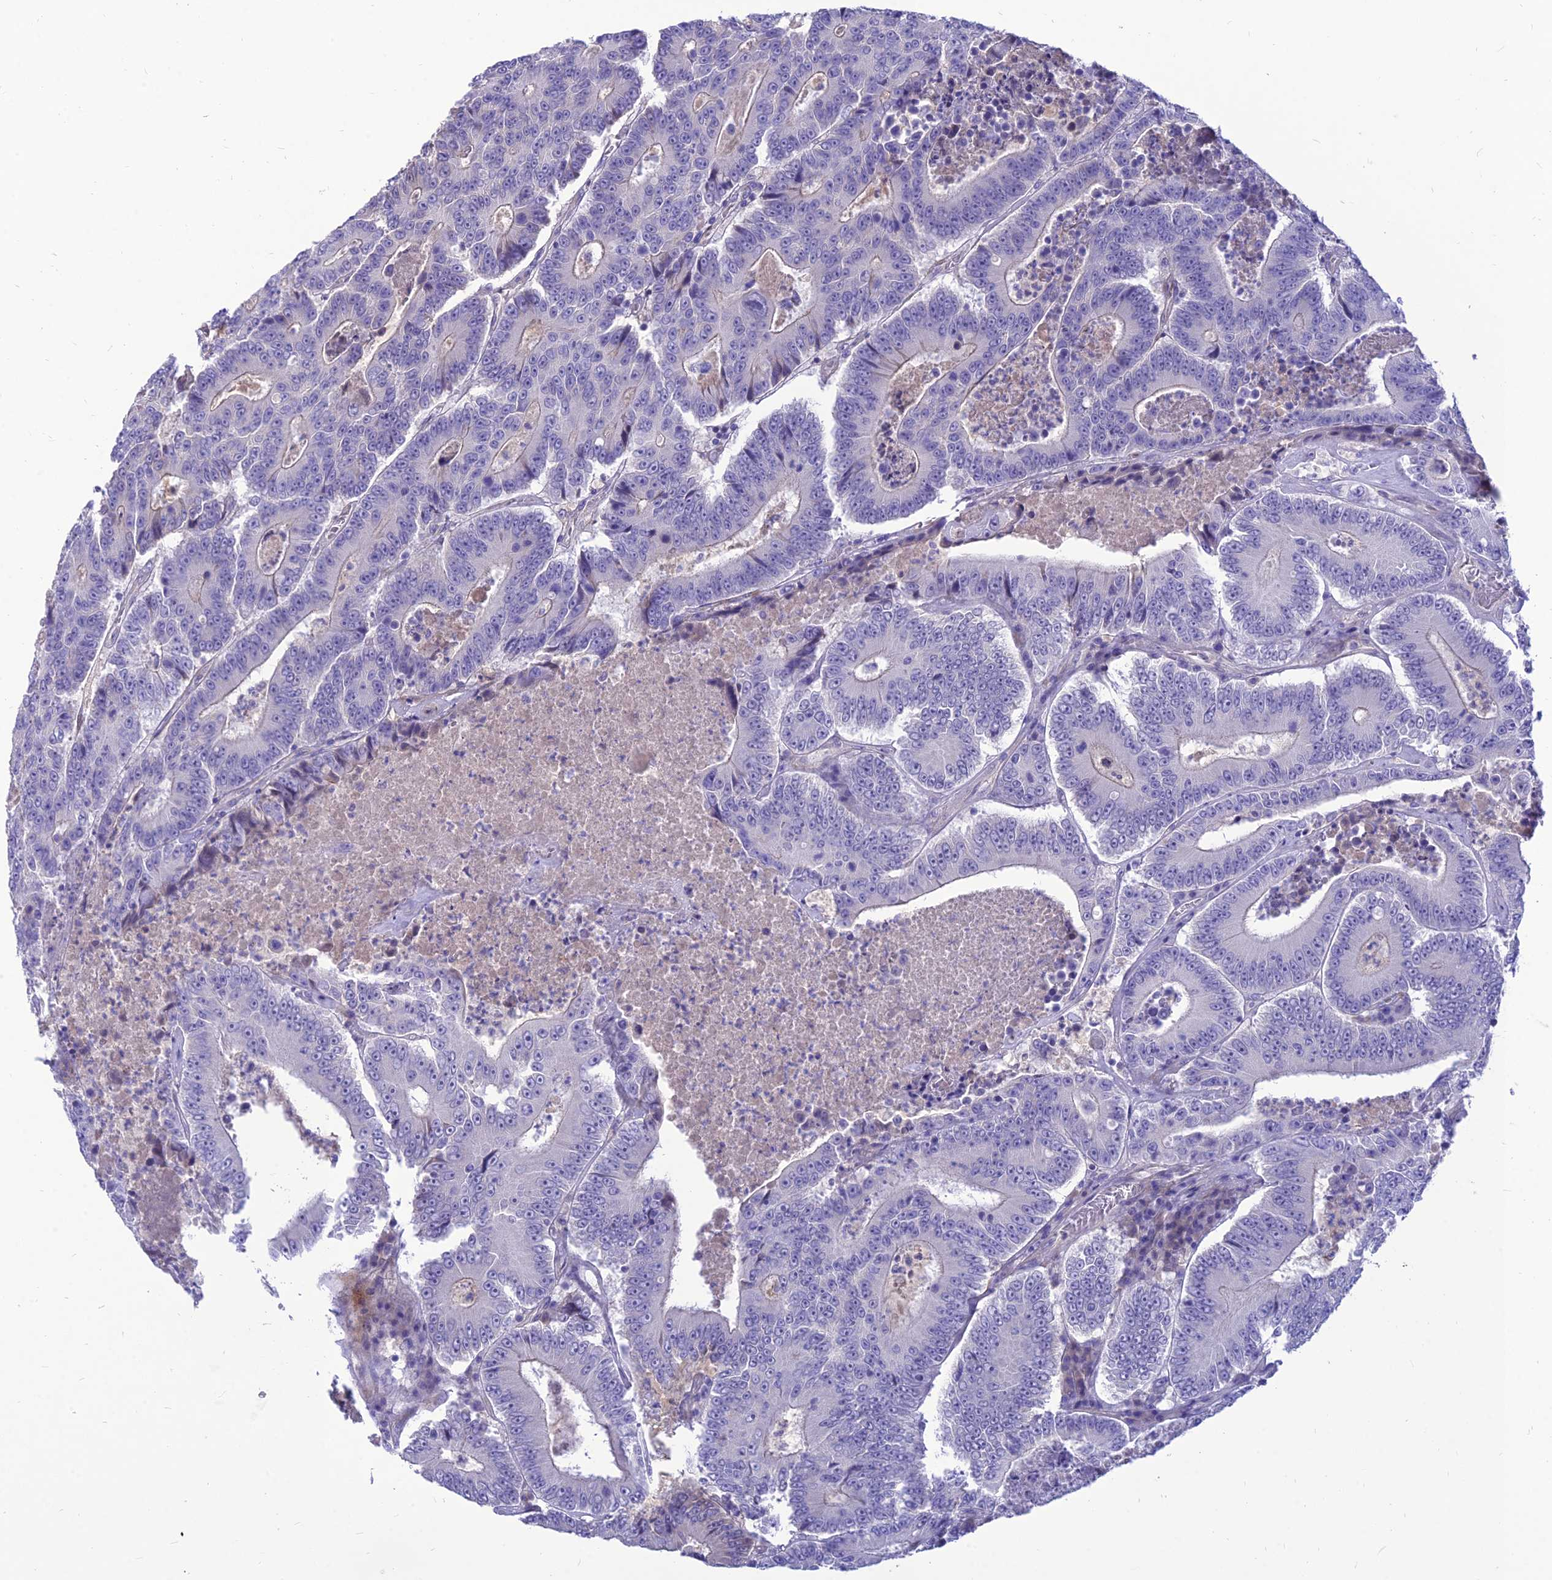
{"staining": {"intensity": "negative", "quantity": "none", "location": "none"}, "tissue": "colorectal cancer", "cell_type": "Tumor cells", "image_type": "cancer", "snomed": [{"axis": "morphology", "description": "Adenocarcinoma, NOS"}, {"axis": "topography", "description": "Colon"}], "caption": "IHC image of human adenocarcinoma (colorectal) stained for a protein (brown), which shows no expression in tumor cells.", "gene": "TEKT3", "patient": {"sex": "male", "age": 83}}